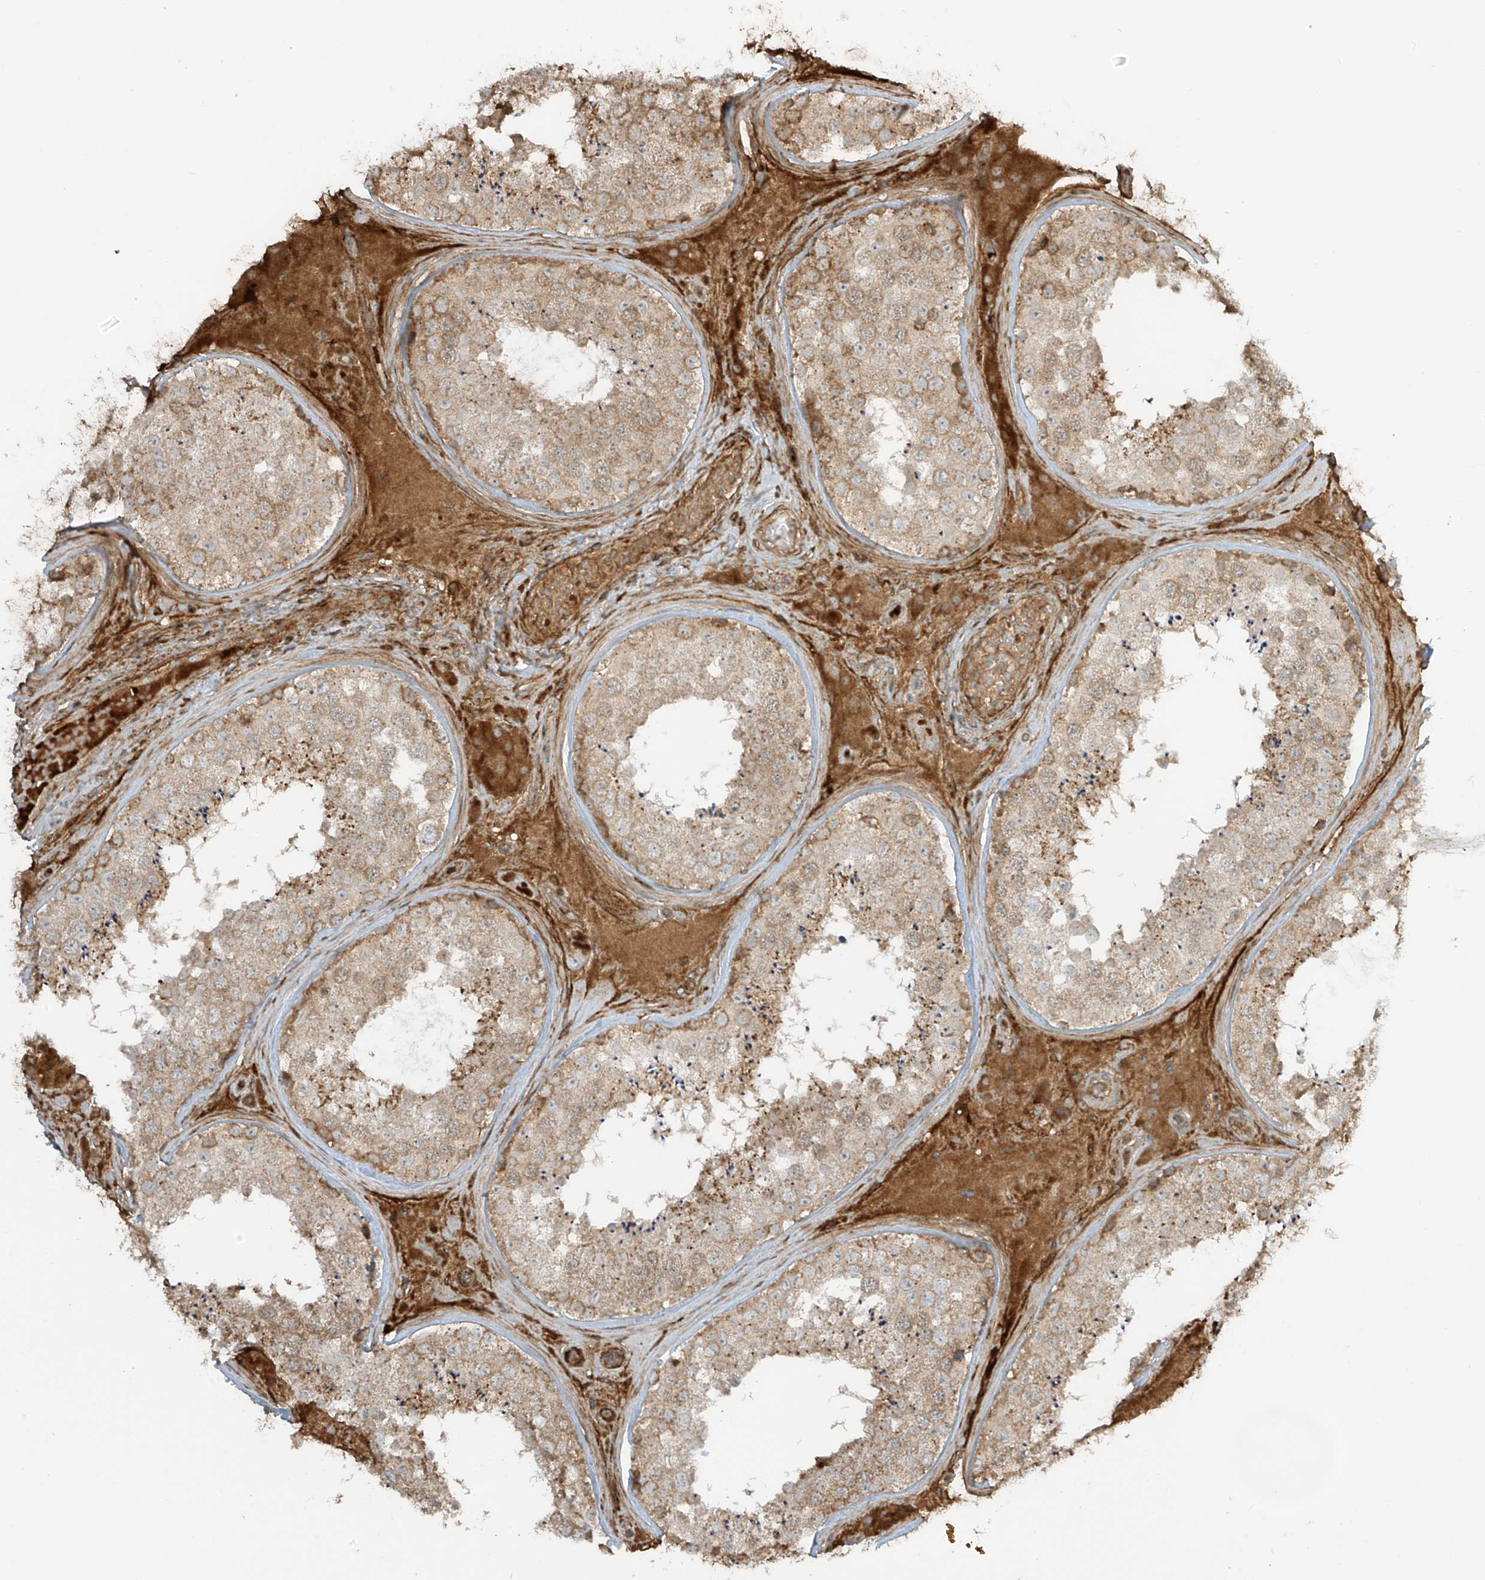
{"staining": {"intensity": "moderate", "quantity": ">75%", "location": "cytoplasmic/membranous"}, "tissue": "testis", "cell_type": "Cells in seminiferous ducts", "image_type": "normal", "snomed": [{"axis": "morphology", "description": "Normal tissue, NOS"}, {"axis": "topography", "description": "Testis"}], "caption": "Immunohistochemical staining of benign human testis exhibits medium levels of moderate cytoplasmic/membranous expression in about >75% of cells in seminiferous ducts. The protein of interest is shown in brown color, while the nuclei are stained blue.", "gene": "ENTR1", "patient": {"sex": "male", "age": 46}}